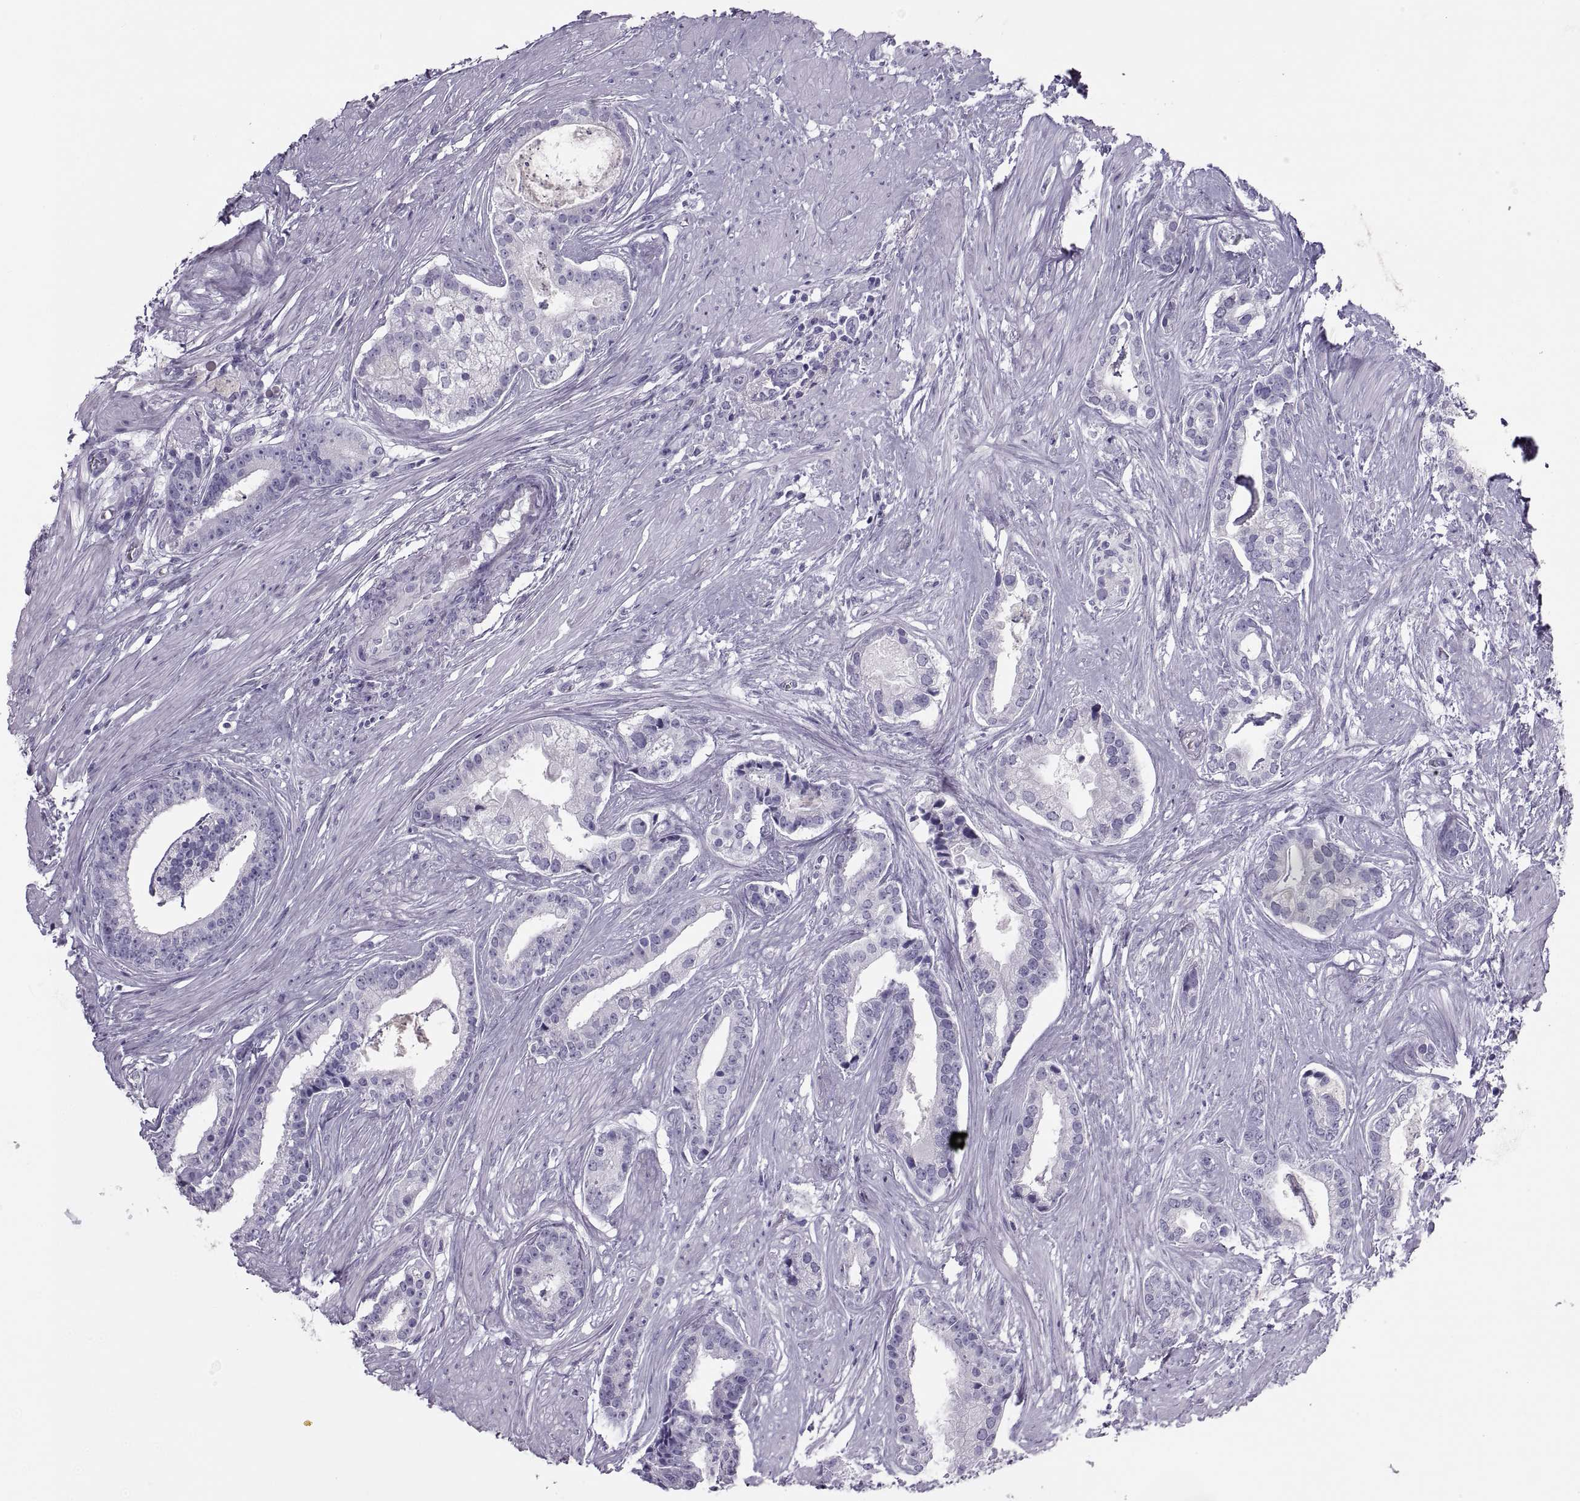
{"staining": {"intensity": "negative", "quantity": "none", "location": "none"}, "tissue": "prostate cancer", "cell_type": "Tumor cells", "image_type": "cancer", "snomed": [{"axis": "morphology", "description": "Adenocarcinoma, NOS"}, {"axis": "topography", "description": "Prostate and seminal vesicle, NOS"}, {"axis": "topography", "description": "Prostate"}], "caption": "Prostate cancer (adenocarcinoma) was stained to show a protein in brown. There is no significant positivity in tumor cells.", "gene": "SEMG1", "patient": {"sex": "male", "age": 44}}